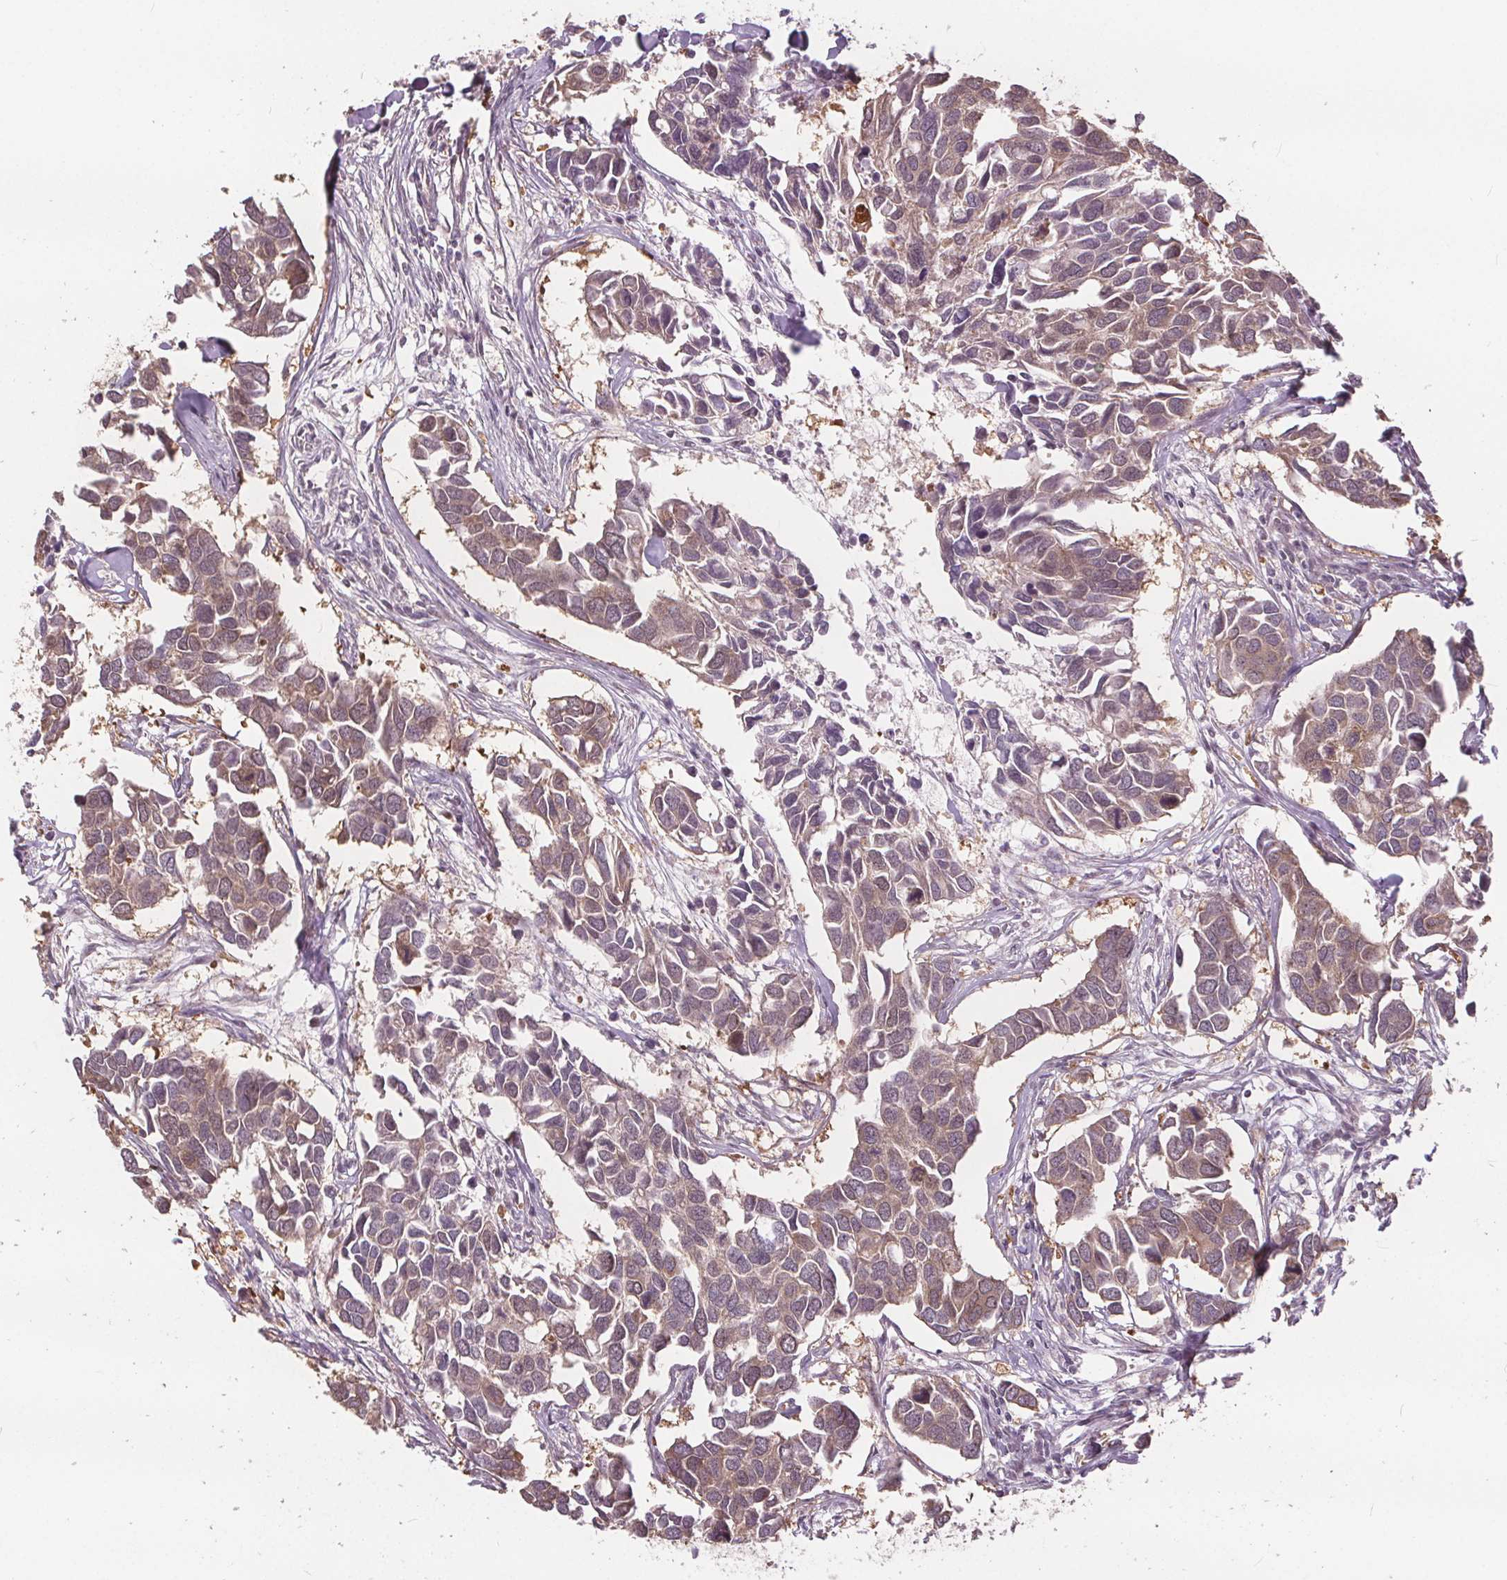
{"staining": {"intensity": "moderate", "quantity": "25%-75%", "location": "cytoplasmic/membranous"}, "tissue": "breast cancer", "cell_type": "Tumor cells", "image_type": "cancer", "snomed": [{"axis": "morphology", "description": "Duct carcinoma"}, {"axis": "topography", "description": "Breast"}], "caption": "Immunohistochemistry (IHC) image of neoplastic tissue: breast cancer (invasive ductal carcinoma) stained using immunohistochemistry reveals medium levels of moderate protein expression localized specifically in the cytoplasmic/membranous of tumor cells, appearing as a cytoplasmic/membranous brown color.", "gene": "HIF1AN", "patient": {"sex": "female", "age": 83}}